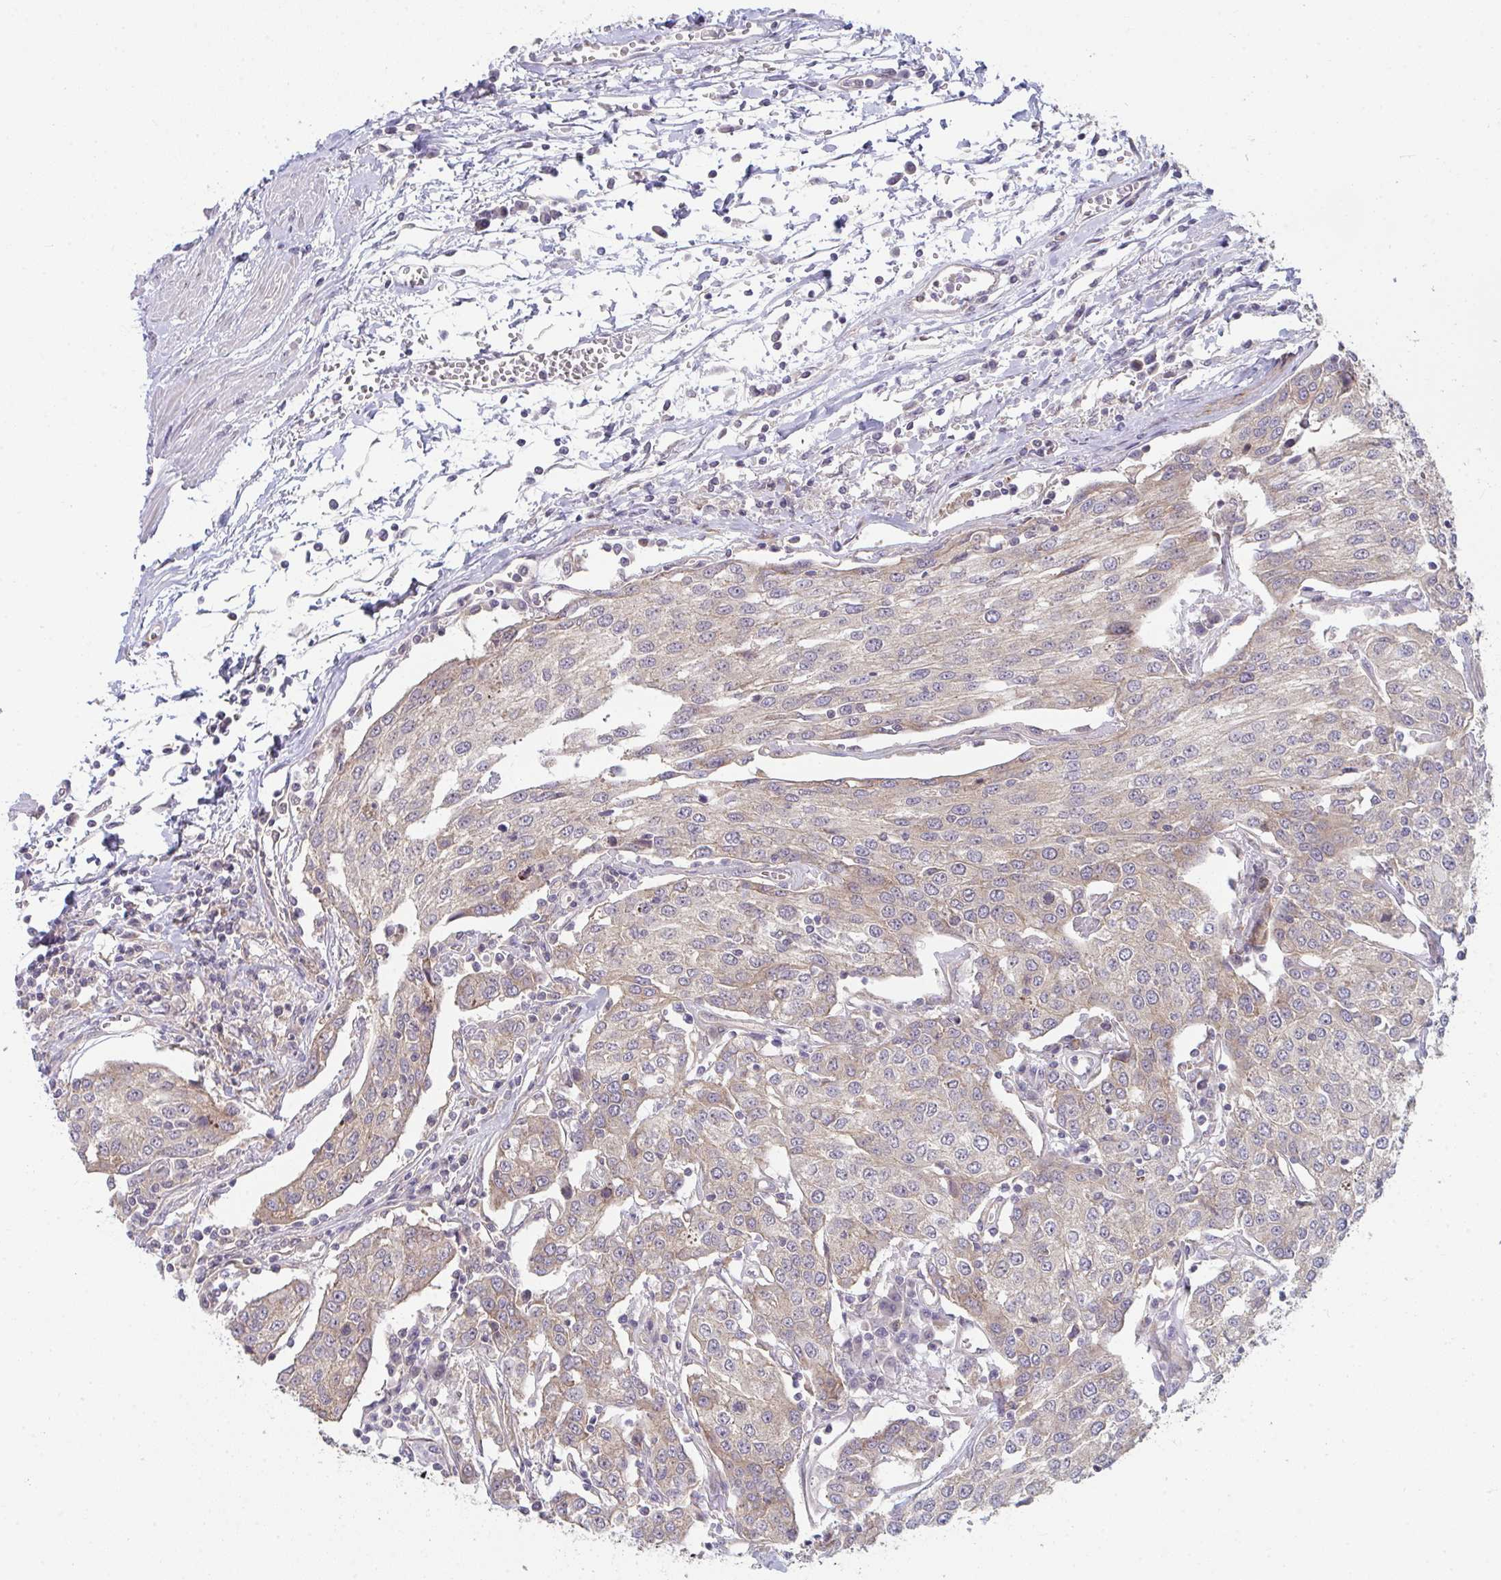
{"staining": {"intensity": "weak", "quantity": ">75%", "location": "cytoplasmic/membranous"}, "tissue": "urothelial cancer", "cell_type": "Tumor cells", "image_type": "cancer", "snomed": [{"axis": "morphology", "description": "Urothelial carcinoma, High grade"}, {"axis": "topography", "description": "Urinary bladder"}], "caption": "Urothelial cancer was stained to show a protein in brown. There is low levels of weak cytoplasmic/membranous staining in approximately >75% of tumor cells.", "gene": "CASP9", "patient": {"sex": "female", "age": 85}}